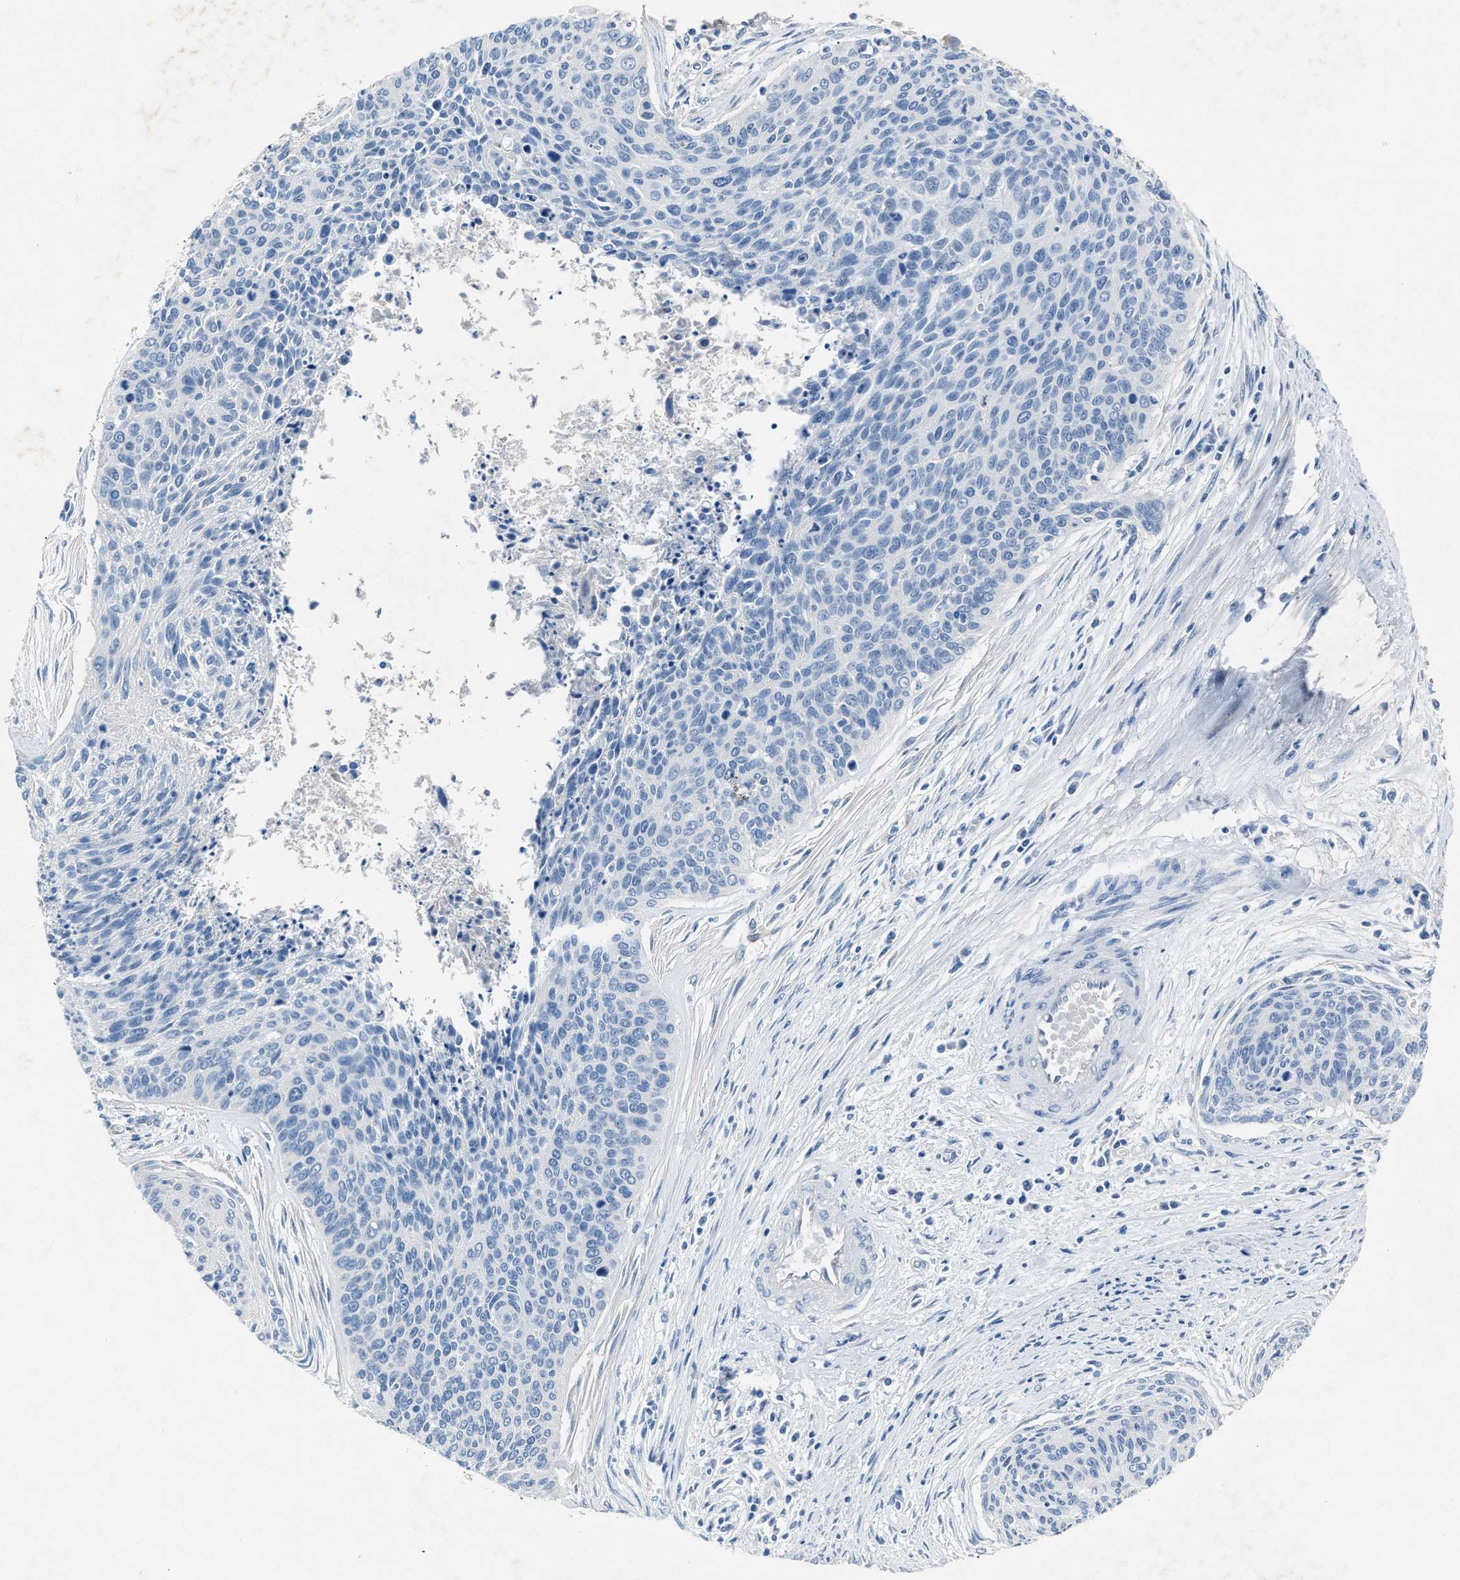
{"staining": {"intensity": "negative", "quantity": "none", "location": "none"}, "tissue": "cervical cancer", "cell_type": "Tumor cells", "image_type": "cancer", "snomed": [{"axis": "morphology", "description": "Squamous cell carcinoma, NOS"}, {"axis": "topography", "description": "Cervix"}], "caption": "Cervical cancer was stained to show a protein in brown. There is no significant staining in tumor cells.", "gene": "DNAAF5", "patient": {"sex": "female", "age": 55}}